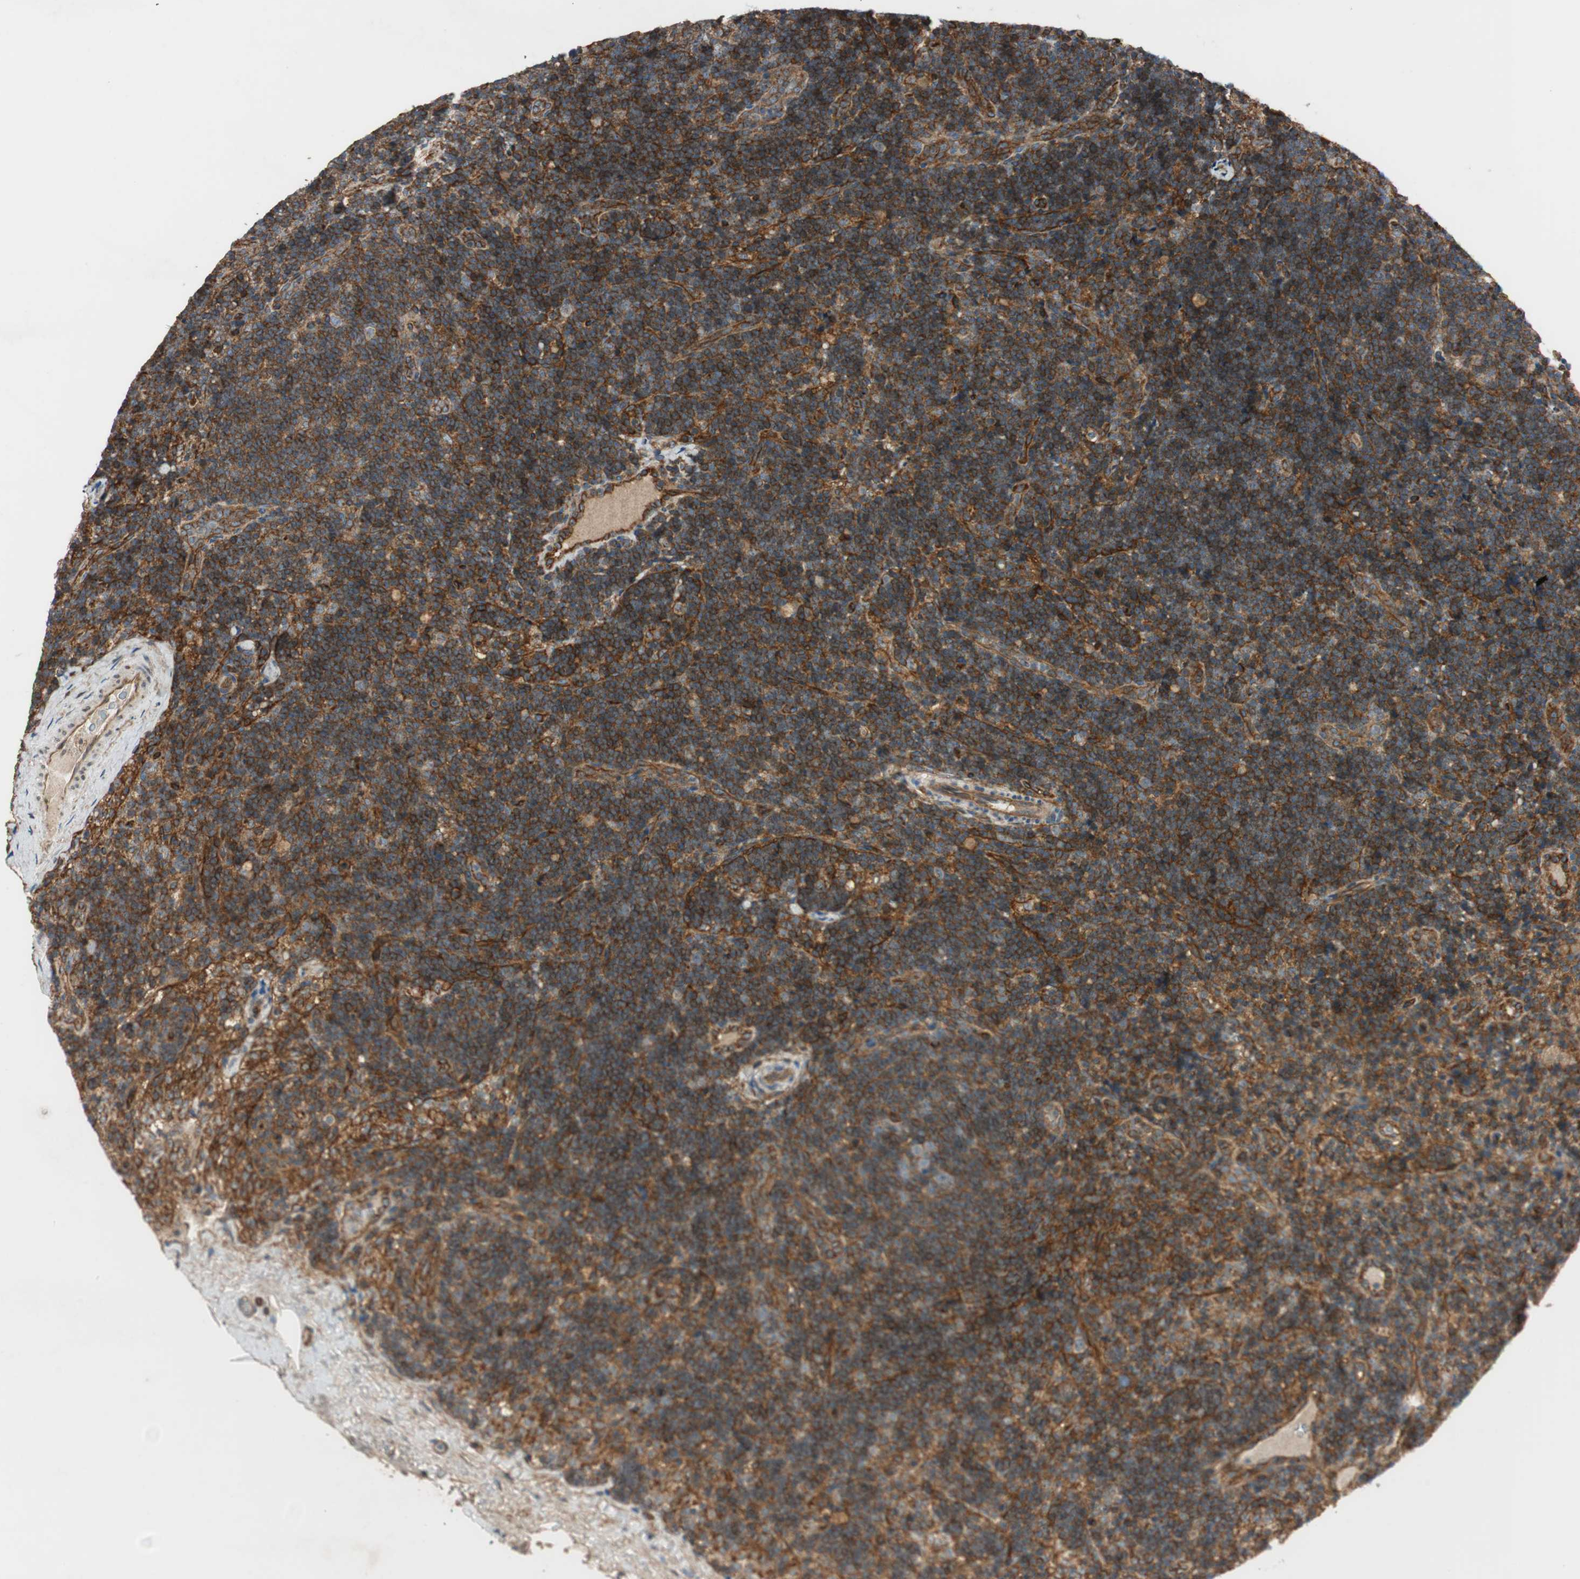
{"staining": {"intensity": "moderate", "quantity": ">75%", "location": "cytoplasmic/membranous"}, "tissue": "lymph node", "cell_type": "Germinal center cells", "image_type": "normal", "snomed": [{"axis": "morphology", "description": "Normal tissue, NOS"}, {"axis": "topography", "description": "Lymph node"}], "caption": "Immunohistochemistry (IHC) (DAB (3,3'-diaminobenzidine)) staining of normal human lymph node demonstrates moderate cytoplasmic/membranous protein expression in about >75% of germinal center cells. (Stains: DAB in brown, nuclei in blue, Microscopy: brightfield microscopy at high magnification).", "gene": "BTN3A3", "patient": {"sex": "female", "age": 14}}